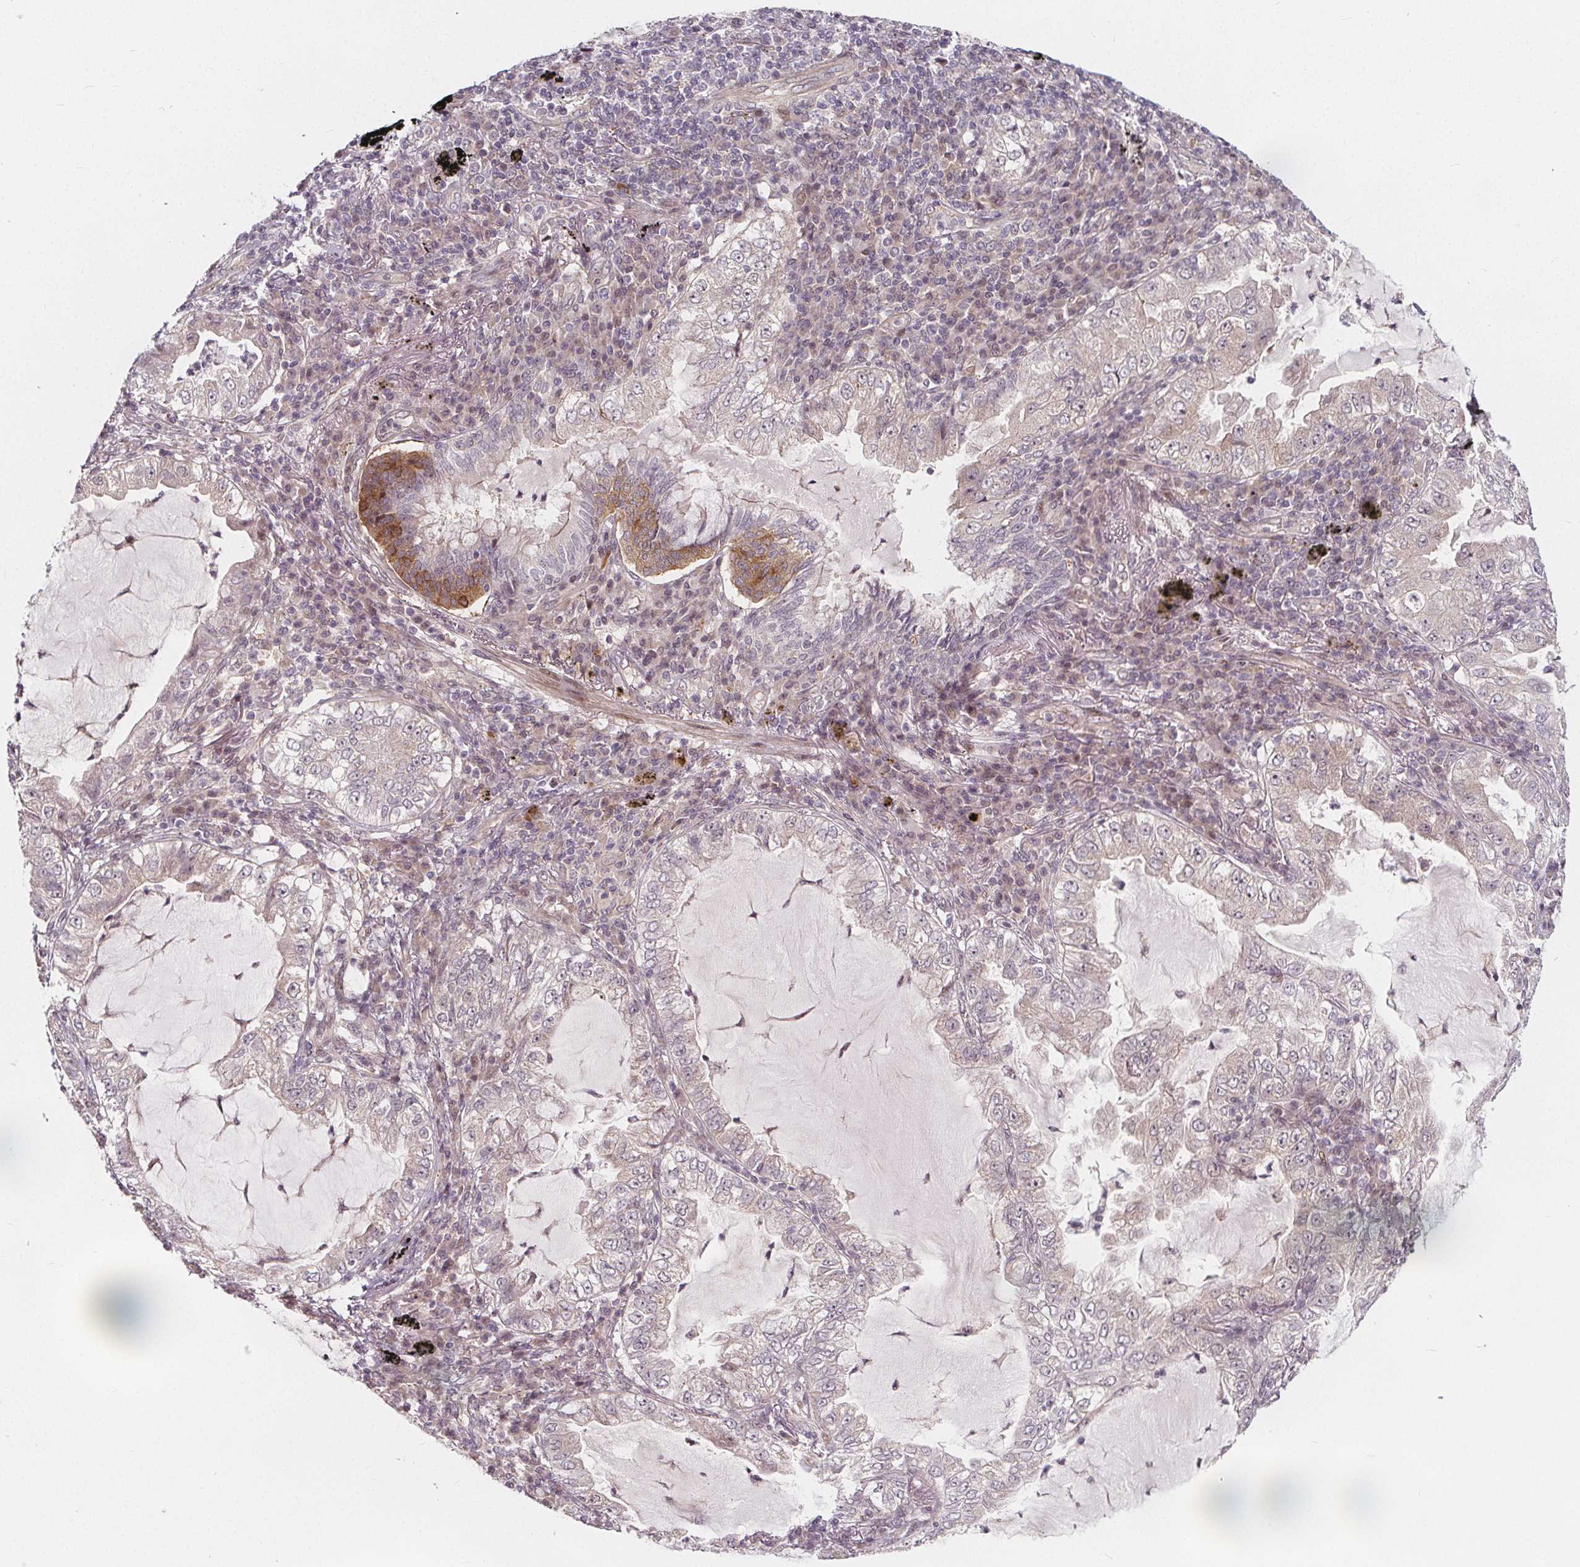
{"staining": {"intensity": "negative", "quantity": "none", "location": "none"}, "tissue": "lung cancer", "cell_type": "Tumor cells", "image_type": "cancer", "snomed": [{"axis": "morphology", "description": "Adenocarcinoma, NOS"}, {"axis": "topography", "description": "Lung"}], "caption": "The histopathology image displays no significant positivity in tumor cells of lung cancer (adenocarcinoma).", "gene": "AKT1S1", "patient": {"sex": "female", "age": 73}}